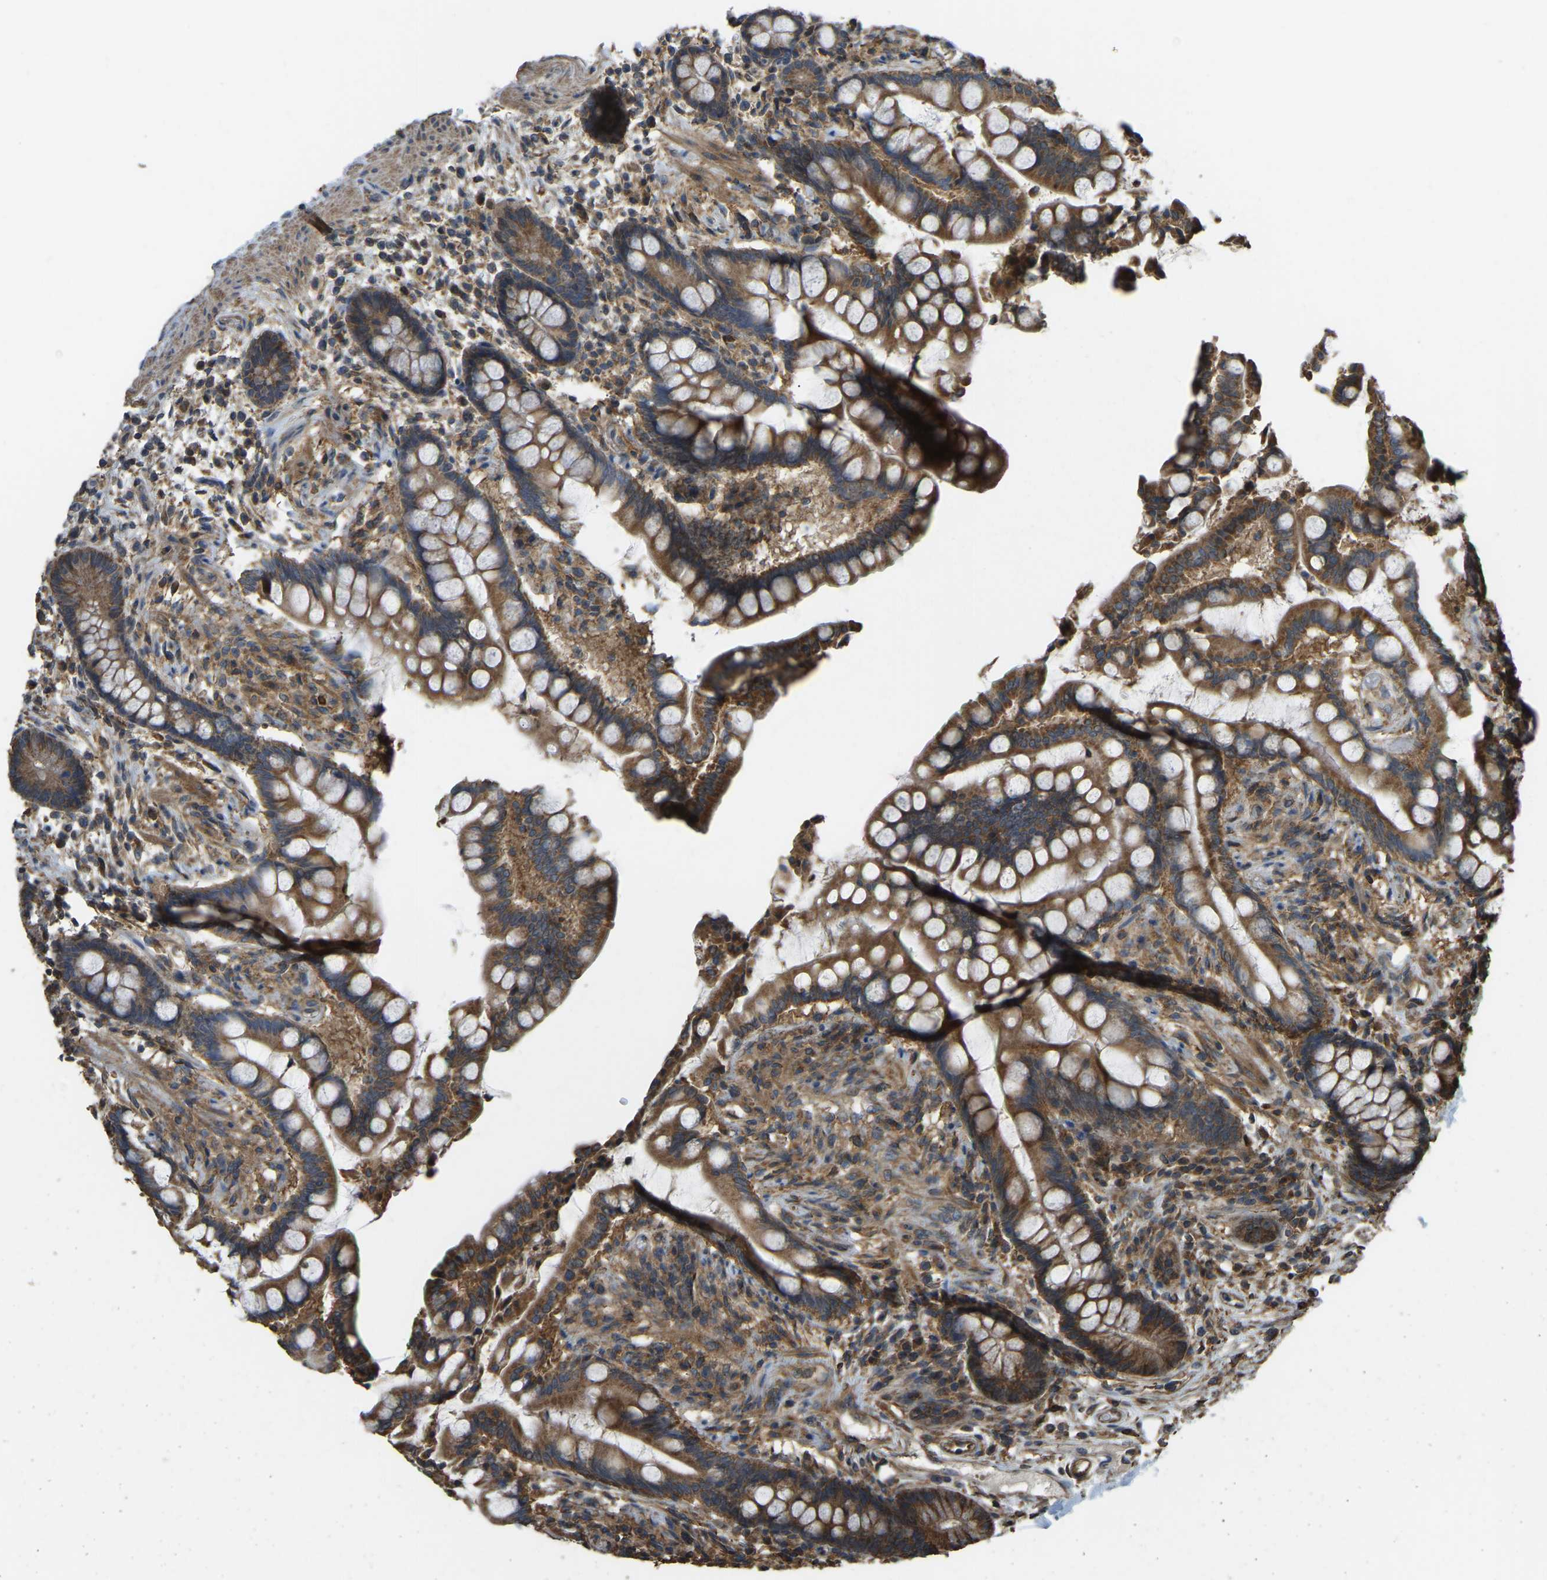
{"staining": {"intensity": "moderate", "quantity": ">75%", "location": "cytoplasmic/membranous"}, "tissue": "colon", "cell_type": "Endothelial cells", "image_type": "normal", "snomed": [{"axis": "morphology", "description": "Normal tissue, NOS"}, {"axis": "topography", "description": "Colon"}], "caption": "Immunohistochemistry micrograph of unremarkable human colon stained for a protein (brown), which exhibits medium levels of moderate cytoplasmic/membranous expression in approximately >75% of endothelial cells.", "gene": "GNG2", "patient": {"sex": "male", "age": 73}}